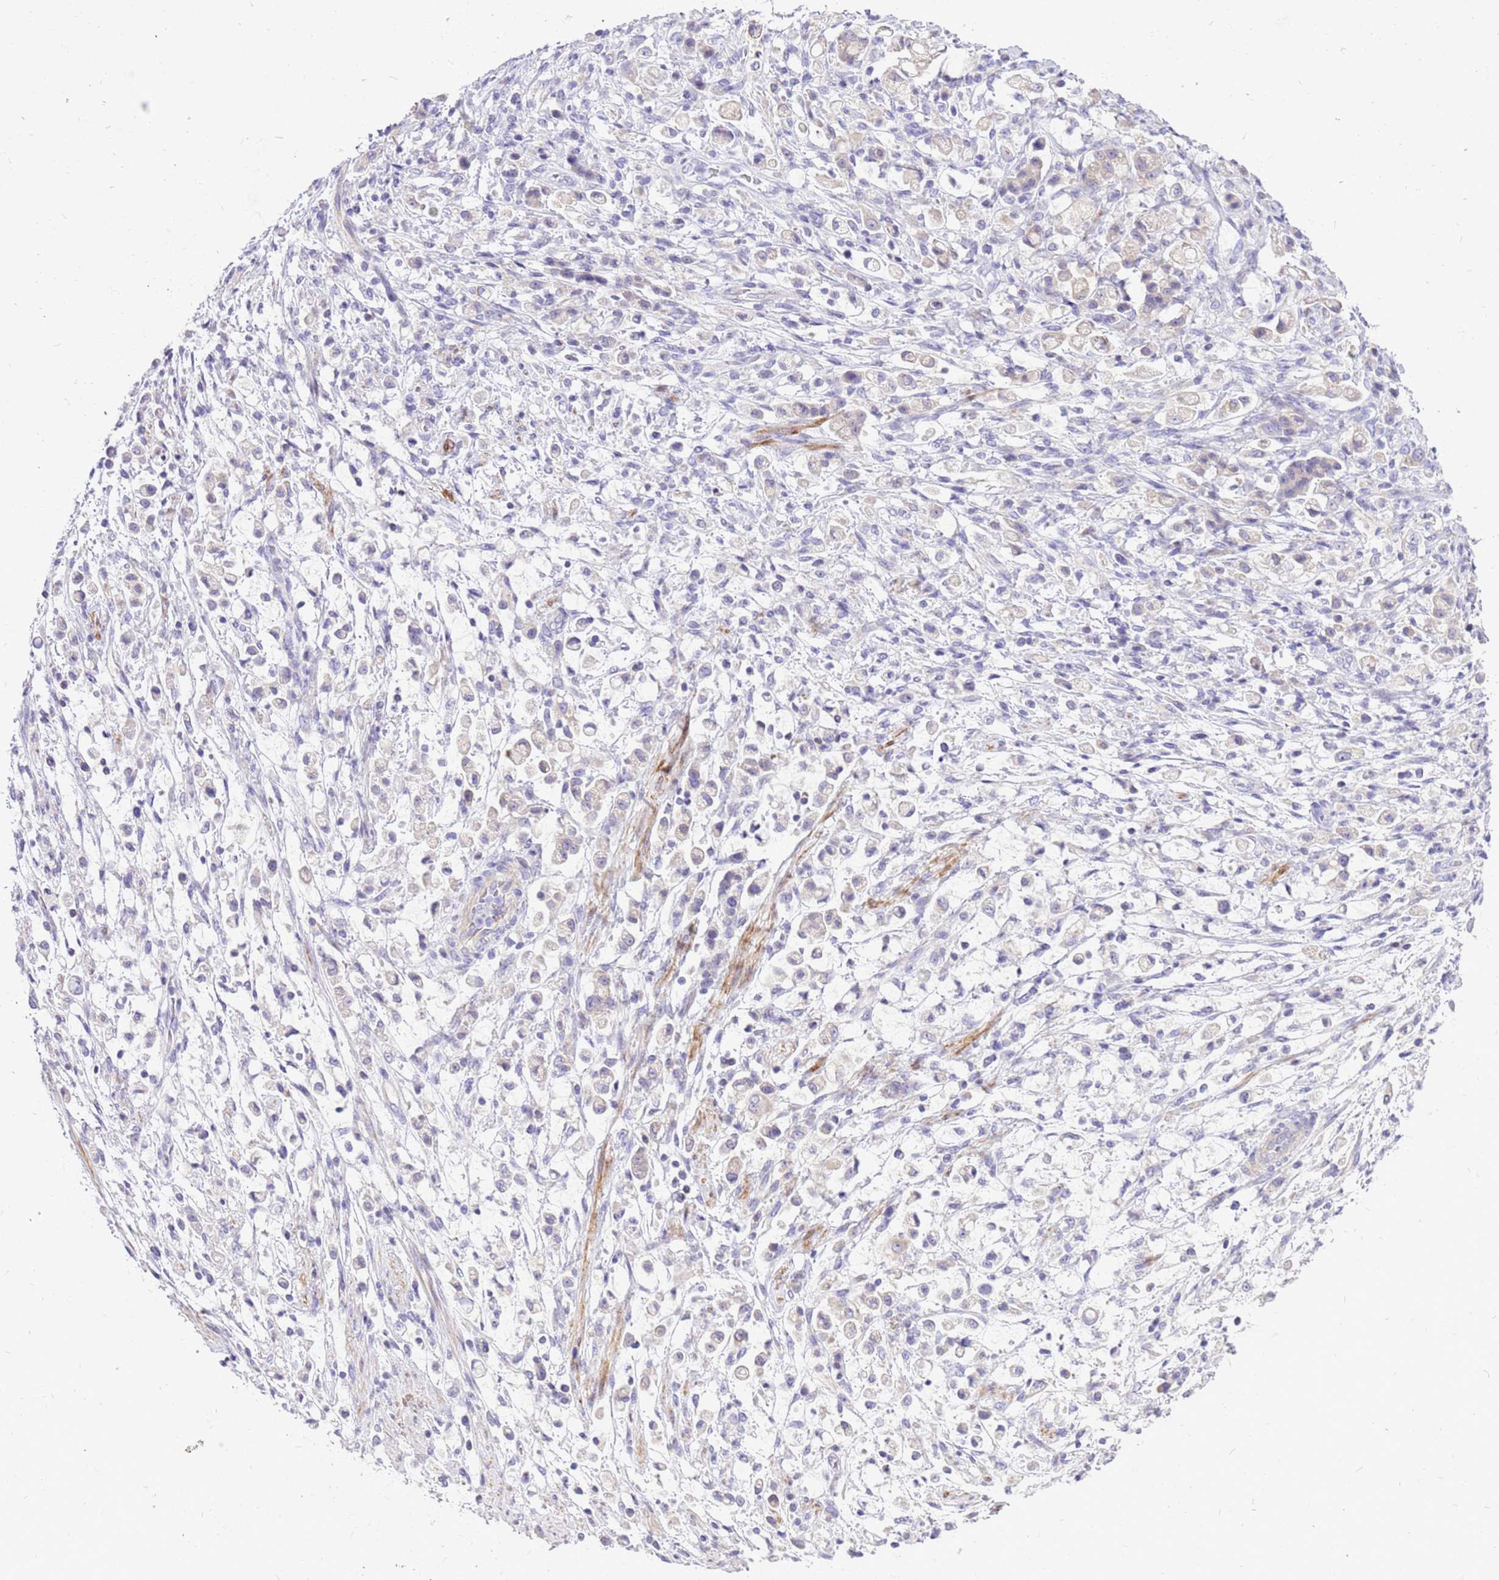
{"staining": {"intensity": "negative", "quantity": "none", "location": "none"}, "tissue": "stomach cancer", "cell_type": "Tumor cells", "image_type": "cancer", "snomed": [{"axis": "morphology", "description": "Adenocarcinoma, NOS"}, {"axis": "topography", "description": "Stomach"}], "caption": "A histopathology image of stomach cancer (adenocarcinoma) stained for a protein reveals no brown staining in tumor cells.", "gene": "GLCE", "patient": {"sex": "female", "age": 60}}